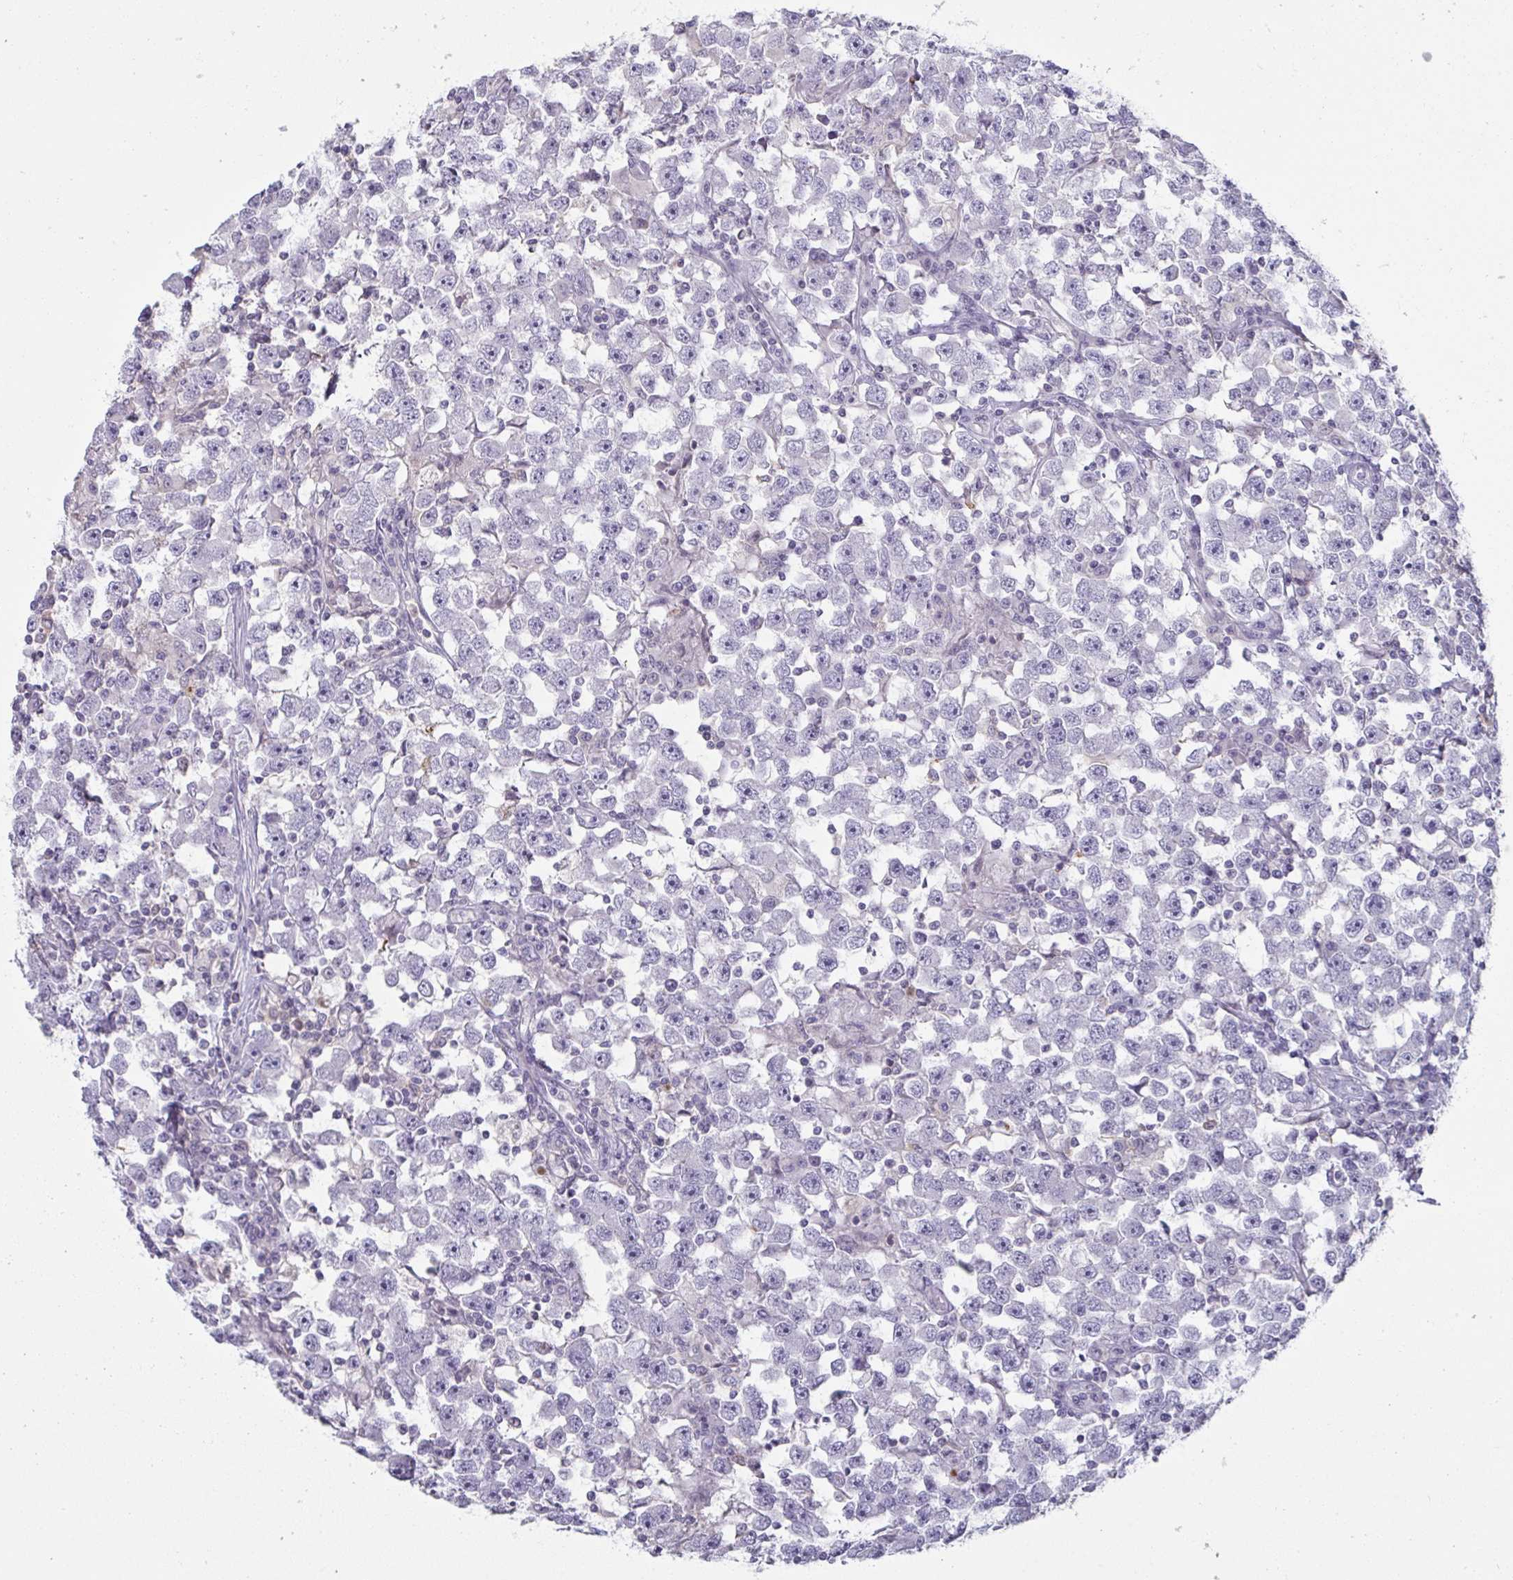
{"staining": {"intensity": "negative", "quantity": "none", "location": "none"}, "tissue": "testis cancer", "cell_type": "Tumor cells", "image_type": "cancer", "snomed": [{"axis": "morphology", "description": "Seminoma, NOS"}, {"axis": "topography", "description": "Testis"}], "caption": "Protein analysis of testis cancer reveals no significant positivity in tumor cells.", "gene": "DISP2", "patient": {"sex": "male", "age": 33}}